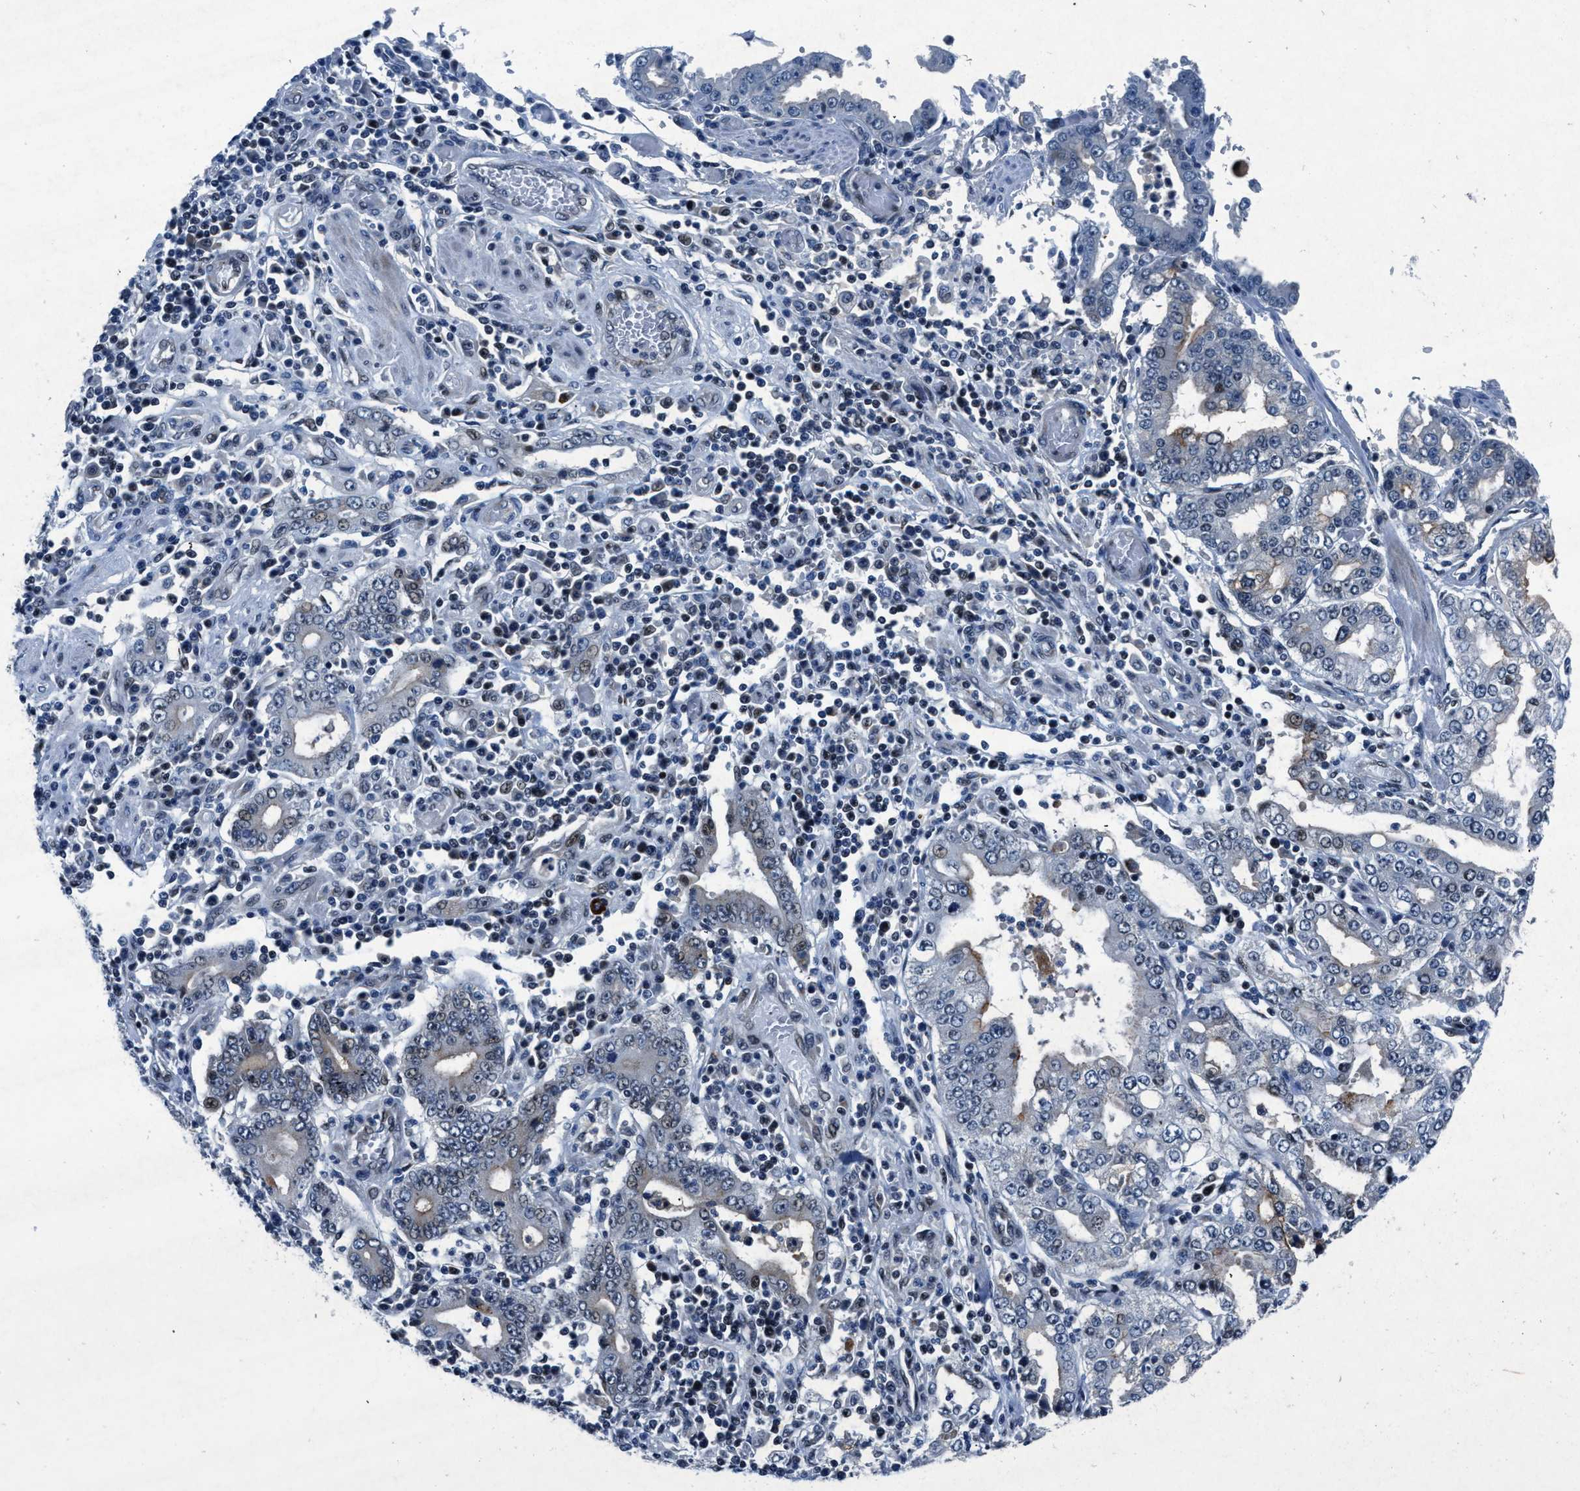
{"staining": {"intensity": "negative", "quantity": "none", "location": "none"}, "tissue": "stomach cancer", "cell_type": "Tumor cells", "image_type": "cancer", "snomed": [{"axis": "morphology", "description": "Adenocarcinoma, NOS"}, {"axis": "topography", "description": "Stomach"}], "caption": "Tumor cells are negative for protein expression in human stomach cancer.", "gene": "PHLDA1", "patient": {"sex": "male", "age": 76}}